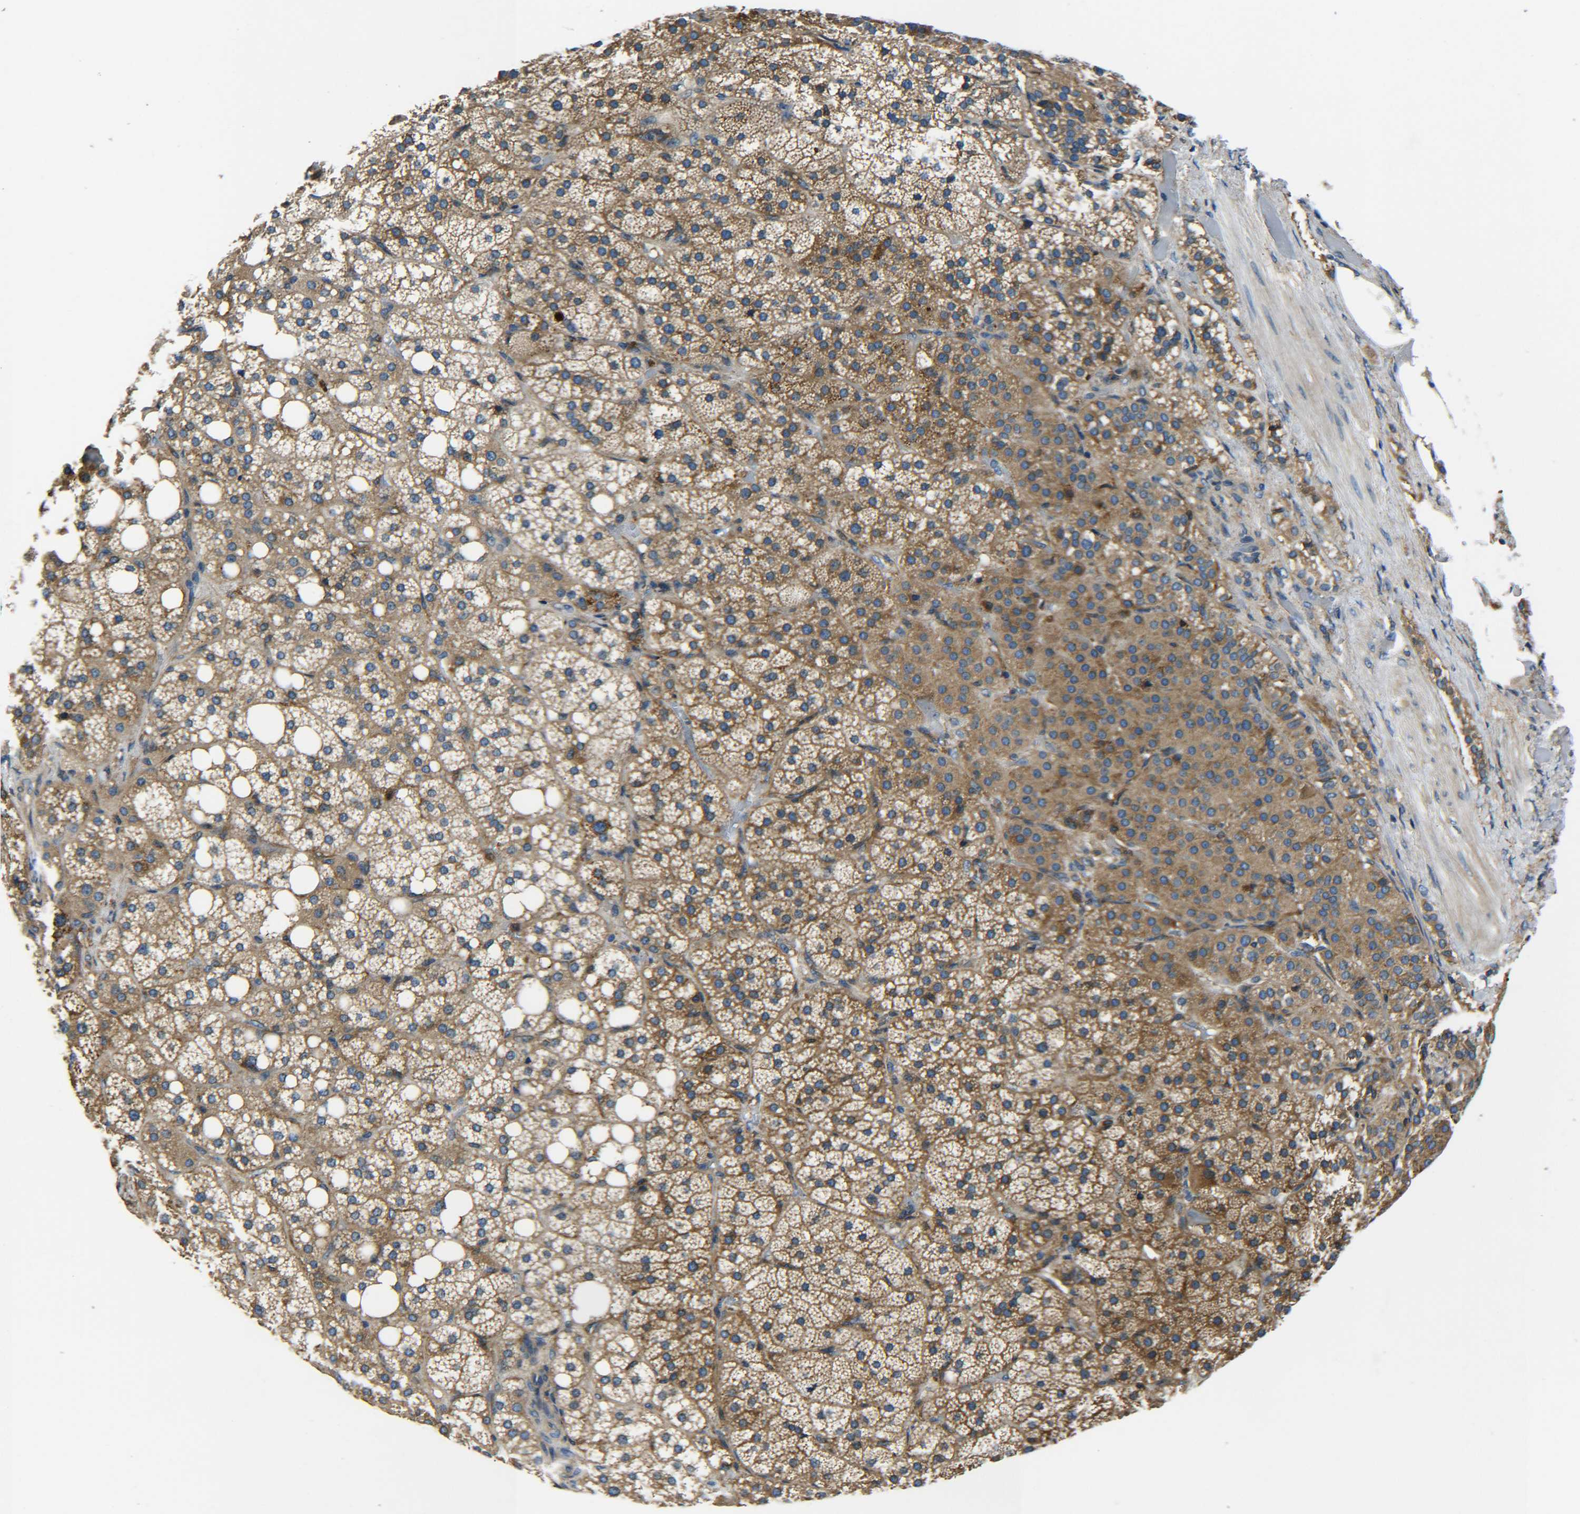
{"staining": {"intensity": "moderate", "quantity": ">75%", "location": "cytoplasmic/membranous"}, "tissue": "adrenal gland", "cell_type": "Glandular cells", "image_type": "normal", "snomed": [{"axis": "morphology", "description": "Normal tissue, NOS"}, {"axis": "topography", "description": "Adrenal gland"}], "caption": "Unremarkable adrenal gland displays moderate cytoplasmic/membranous staining in about >75% of glandular cells.", "gene": "RAB1B", "patient": {"sex": "female", "age": 59}}